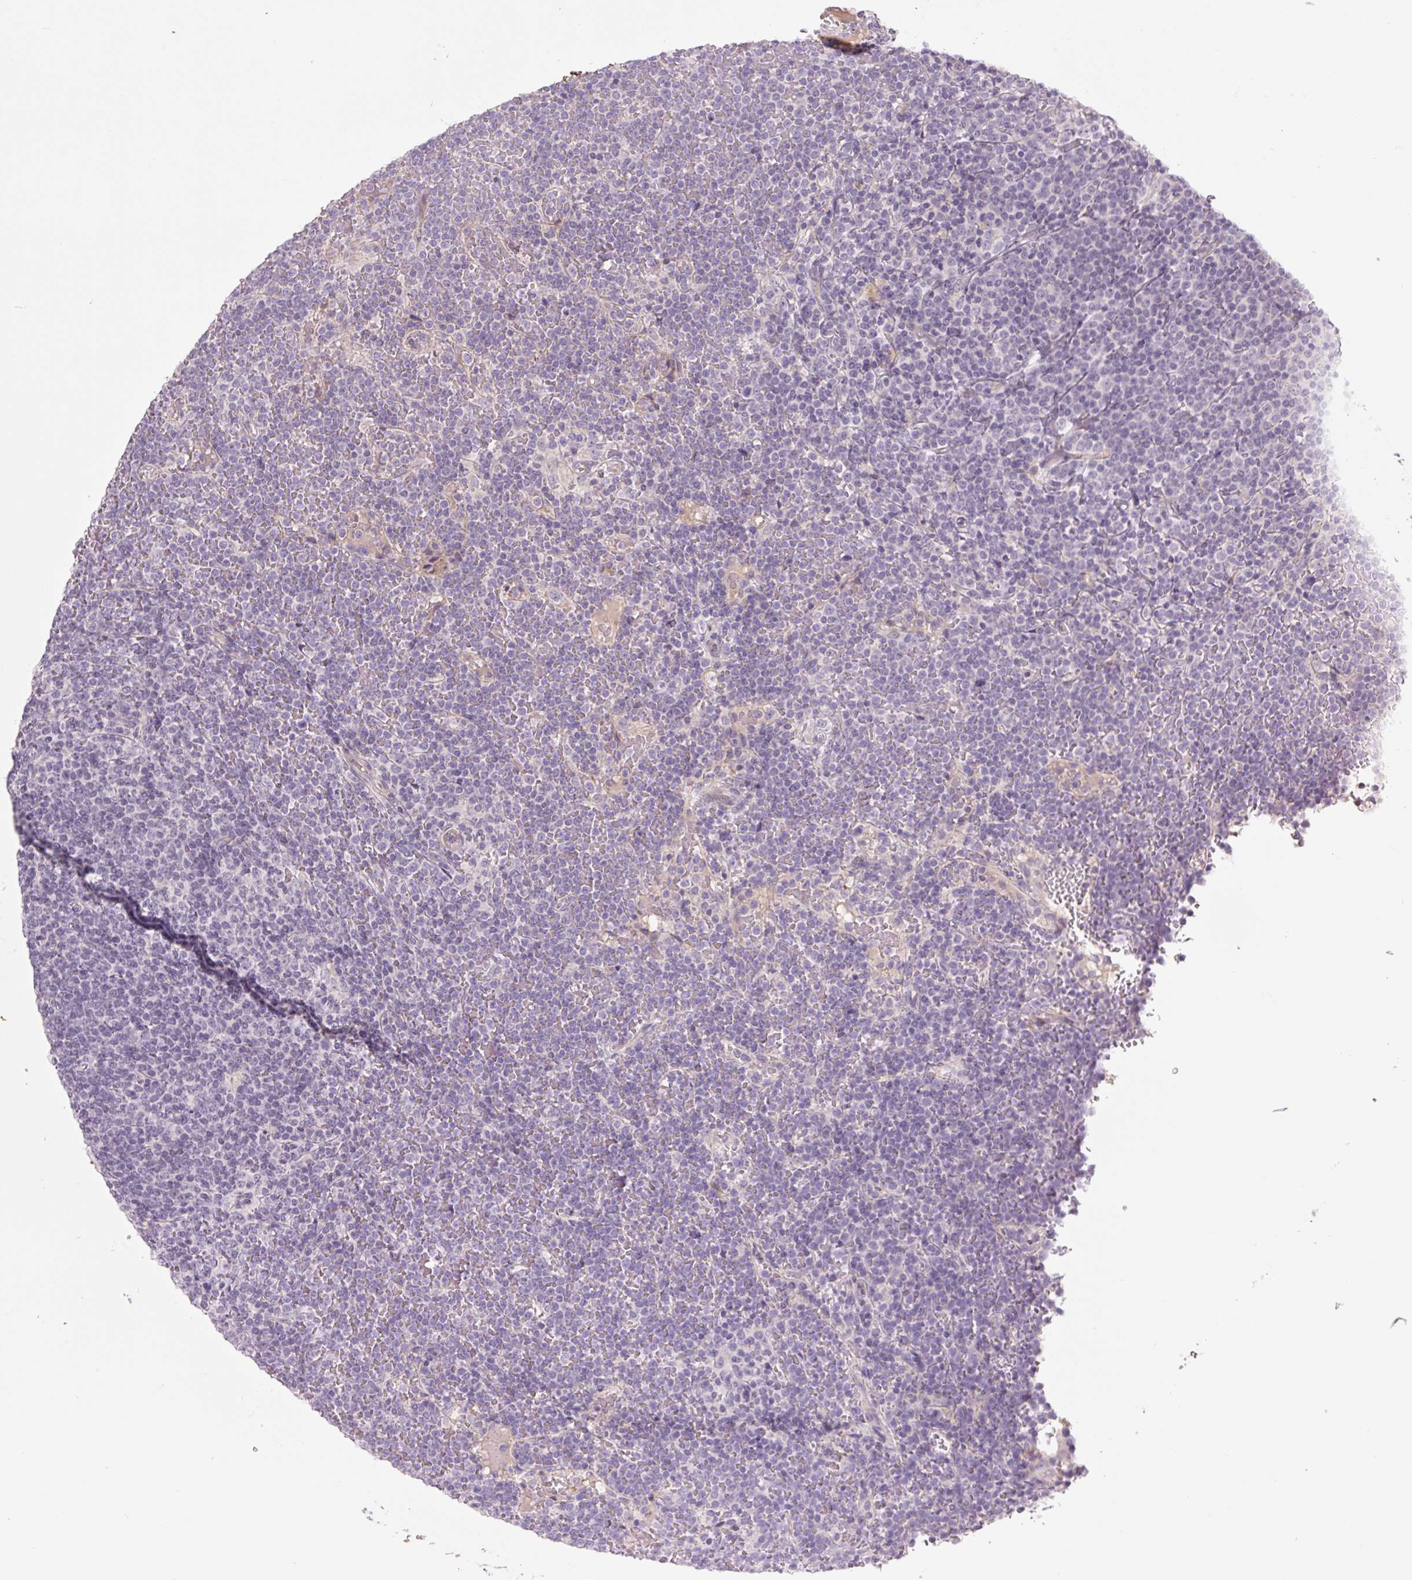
{"staining": {"intensity": "negative", "quantity": "none", "location": "none"}, "tissue": "lymphoma", "cell_type": "Tumor cells", "image_type": "cancer", "snomed": [{"axis": "morphology", "description": "Malignant lymphoma, non-Hodgkin's type, Low grade"}, {"axis": "topography", "description": "Spleen"}], "caption": "Immunohistochemical staining of human low-grade malignant lymphoma, non-Hodgkin's type exhibits no significant positivity in tumor cells. (Brightfield microscopy of DAB (3,3'-diaminobenzidine) immunohistochemistry (IHC) at high magnification).", "gene": "TMEM100", "patient": {"sex": "female", "age": 19}}